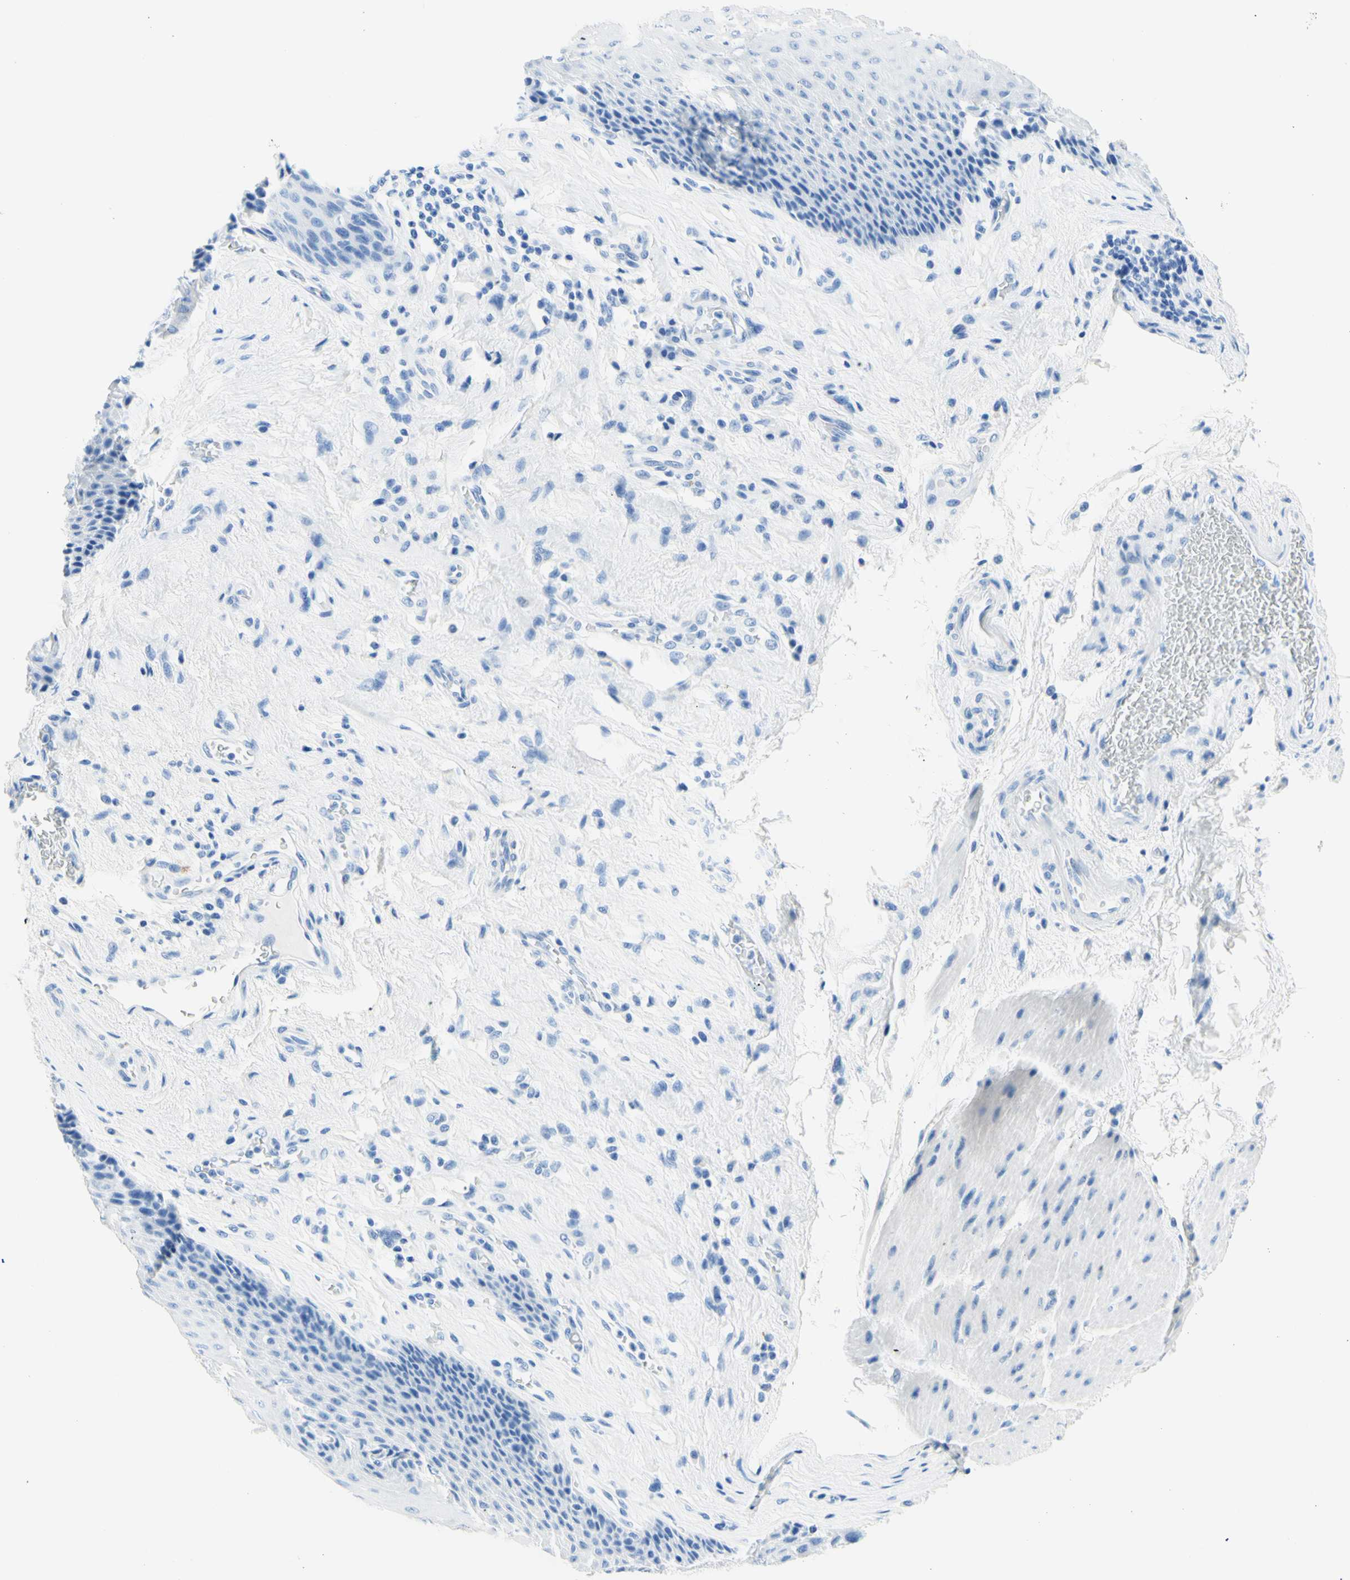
{"staining": {"intensity": "negative", "quantity": "none", "location": "none"}, "tissue": "esophagus", "cell_type": "Squamous epithelial cells", "image_type": "normal", "snomed": [{"axis": "morphology", "description": "Normal tissue, NOS"}, {"axis": "topography", "description": "Esophagus"}], "caption": "Squamous epithelial cells show no significant protein positivity in normal esophagus.", "gene": "MYH2", "patient": {"sex": "female", "age": 72}}